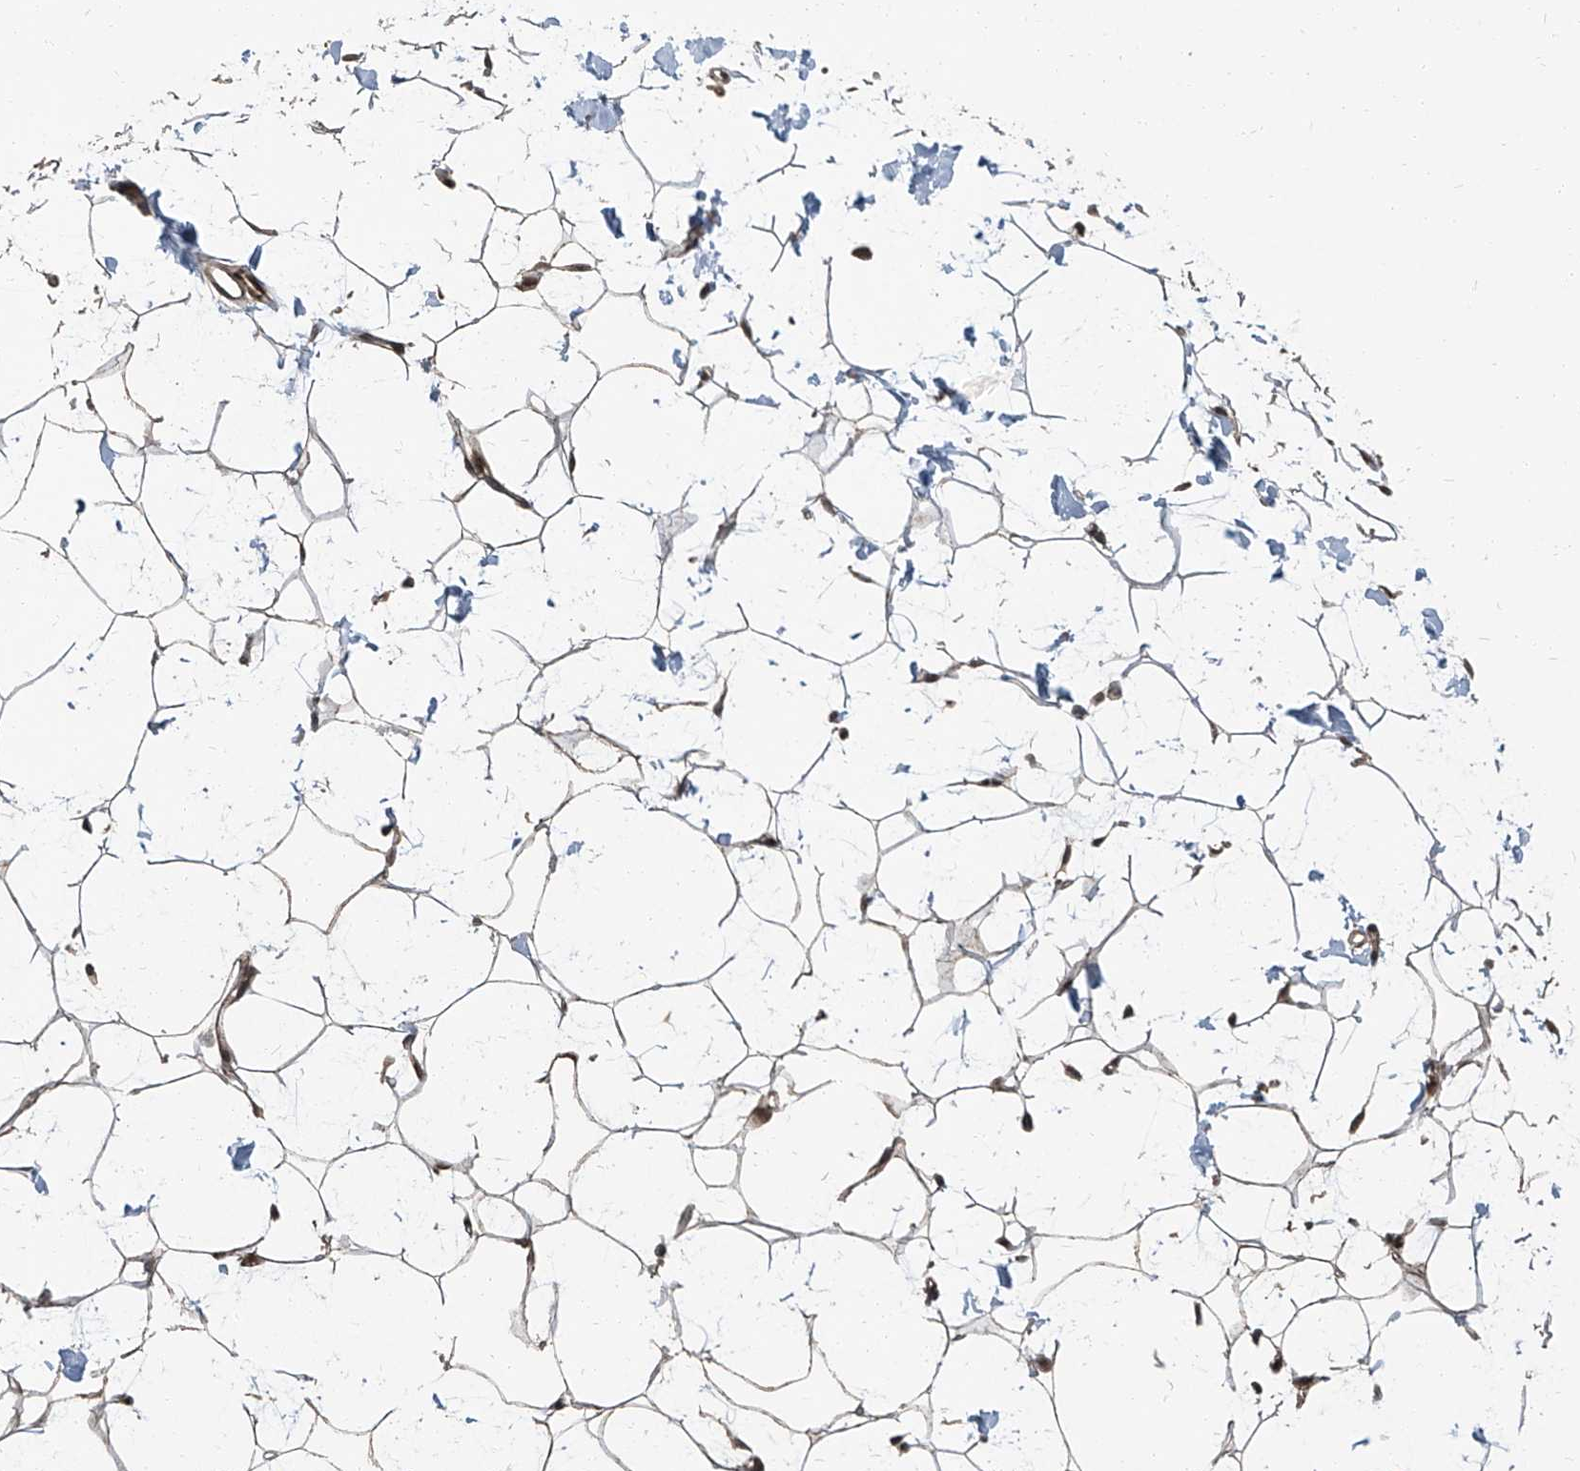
{"staining": {"intensity": "moderate", "quantity": "25%-75%", "location": "cytoplasmic/membranous"}, "tissue": "adipose tissue", "cell_type": "Adipocytes", "image_type": "normal", "snomed": [{"axis": "morphology", "description": "Normal tissue, NOS"}, {"axis": "topography", "description": "Breast"}], "caption": "A high-resolution histopathology image shows IHC staining of unremarkable adipose tissue, which exhibits moderate cytoplasmic/membranous staining in approximately 25%-75% of adipocytes.", "gene": "ZNF570", "patient": {"sex": "female", "age": 23}}